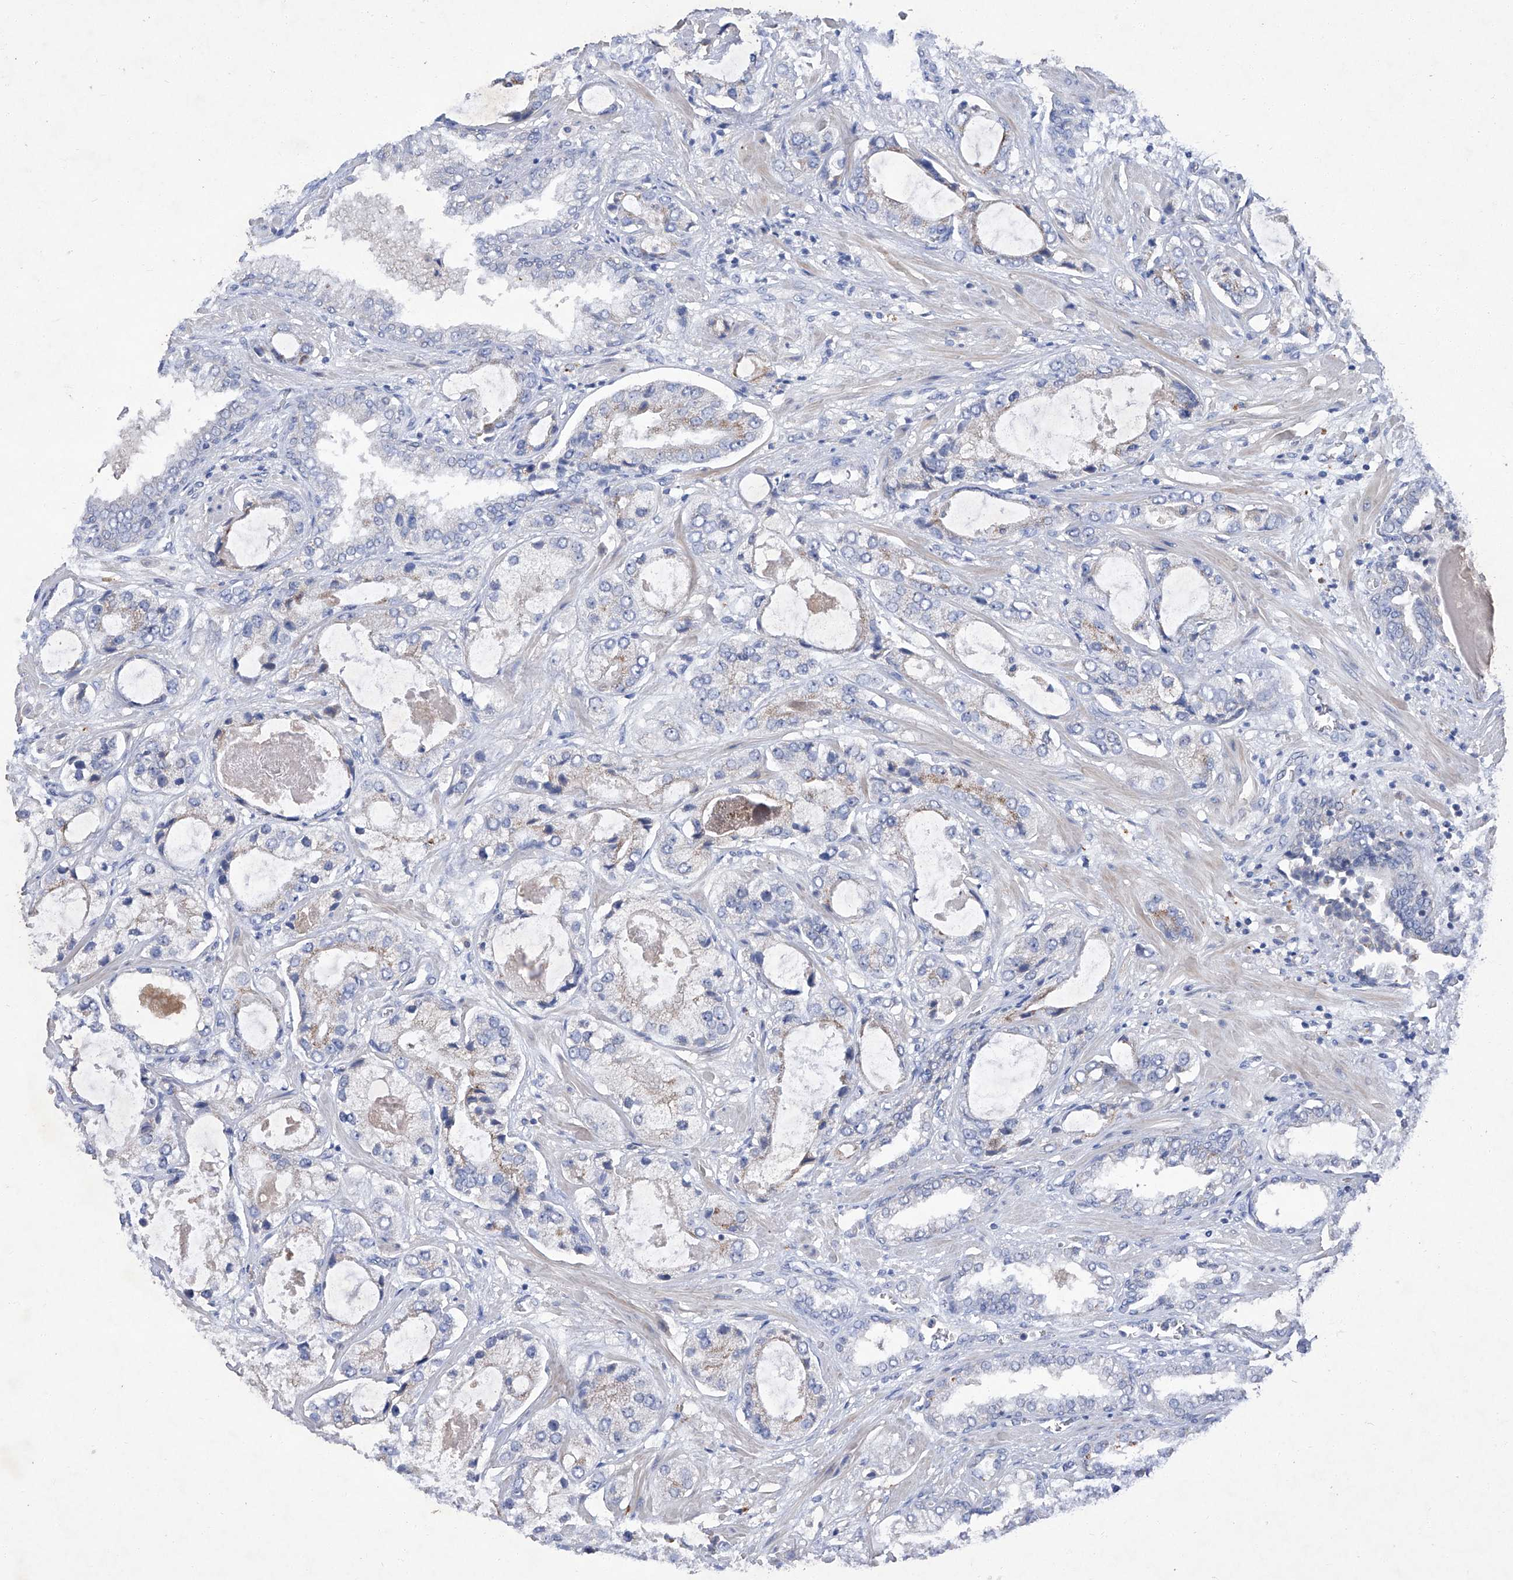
{"staining": {"intensity": "weak", "quantity": "<25%", "location": "cytoplasmic/membranous"}, "tissue": "prostate cancer", "cell_type": "Tumor cells", "image_type": "cancer", "snomed": [{"axis": "morphology", "description": "Normal tissue, NOS"}, {"axis": "morphology", "description": "Adenocarcinoma, High grade"}, {"axis": "topography", "description": "Prostate"}, {"axis": "topography", "description": "Peripheral nerve tissue"}], "caption": "High power microscopy image of an immunohistochemistry (IHC) histopathology image of prostate adenocarcinoma (high-grade), revealing no significant positivity in tumor cells.", "gene": "SBK2", "patient": {"sex": "male", "age": 59}}